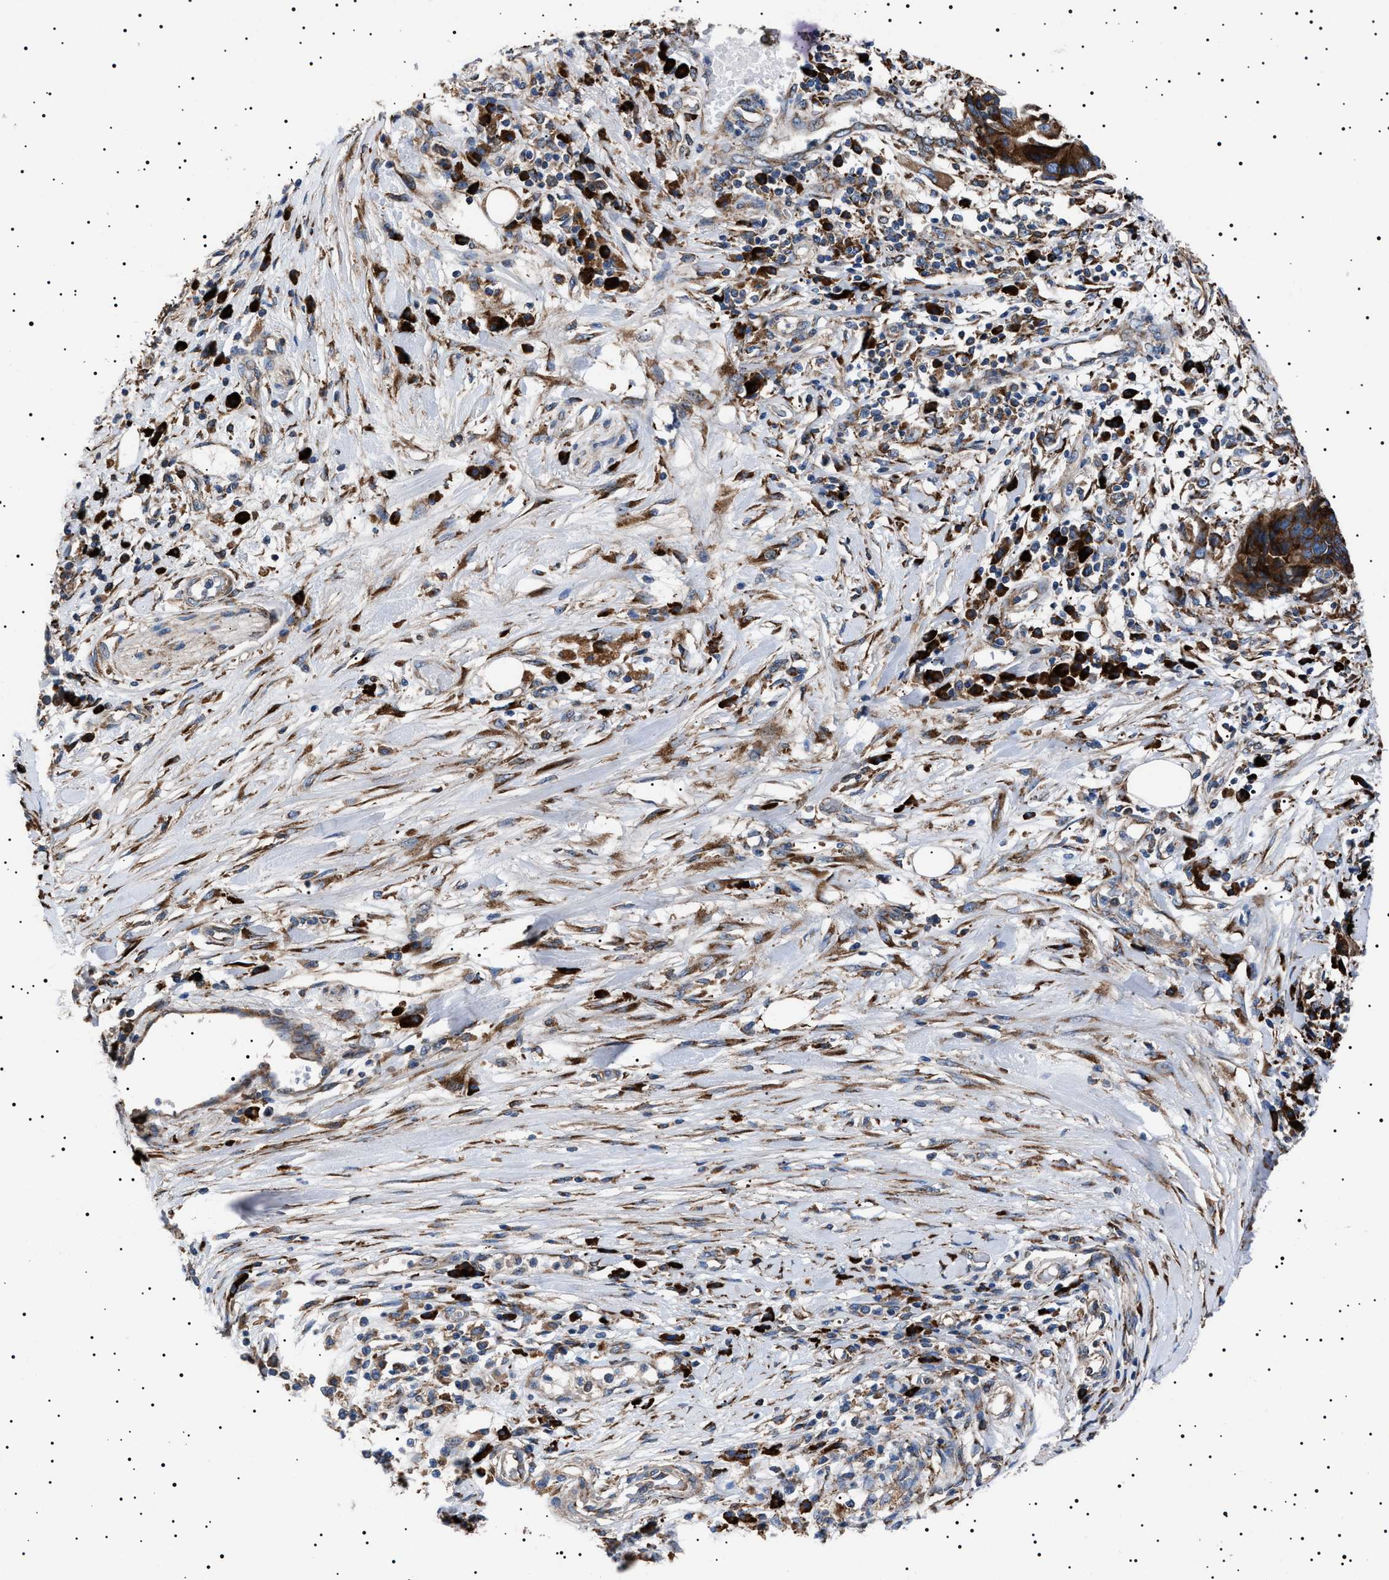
{"staining": {"intensity": "moderate", "quantity": ">75%", "location": "cytoplasmic/membranous"}, "tissue": "pancreatic cancer", "cell_type": "Tumor cells", "image_type": "cancer", "snomed": [{"axis": "morphology", "description": "Adenocarcinoma, NOS"}, {"axis": "topography", "description": "Pancreas"}], "caption": "This is an image of IHC staining of adenocarcinoma (pancreatic), which shows moderate expression in the cytoplasmic/membranous of tumor cells.", "gene": "TOP1MT", "patient": {"sex": "female", "age": 56}}